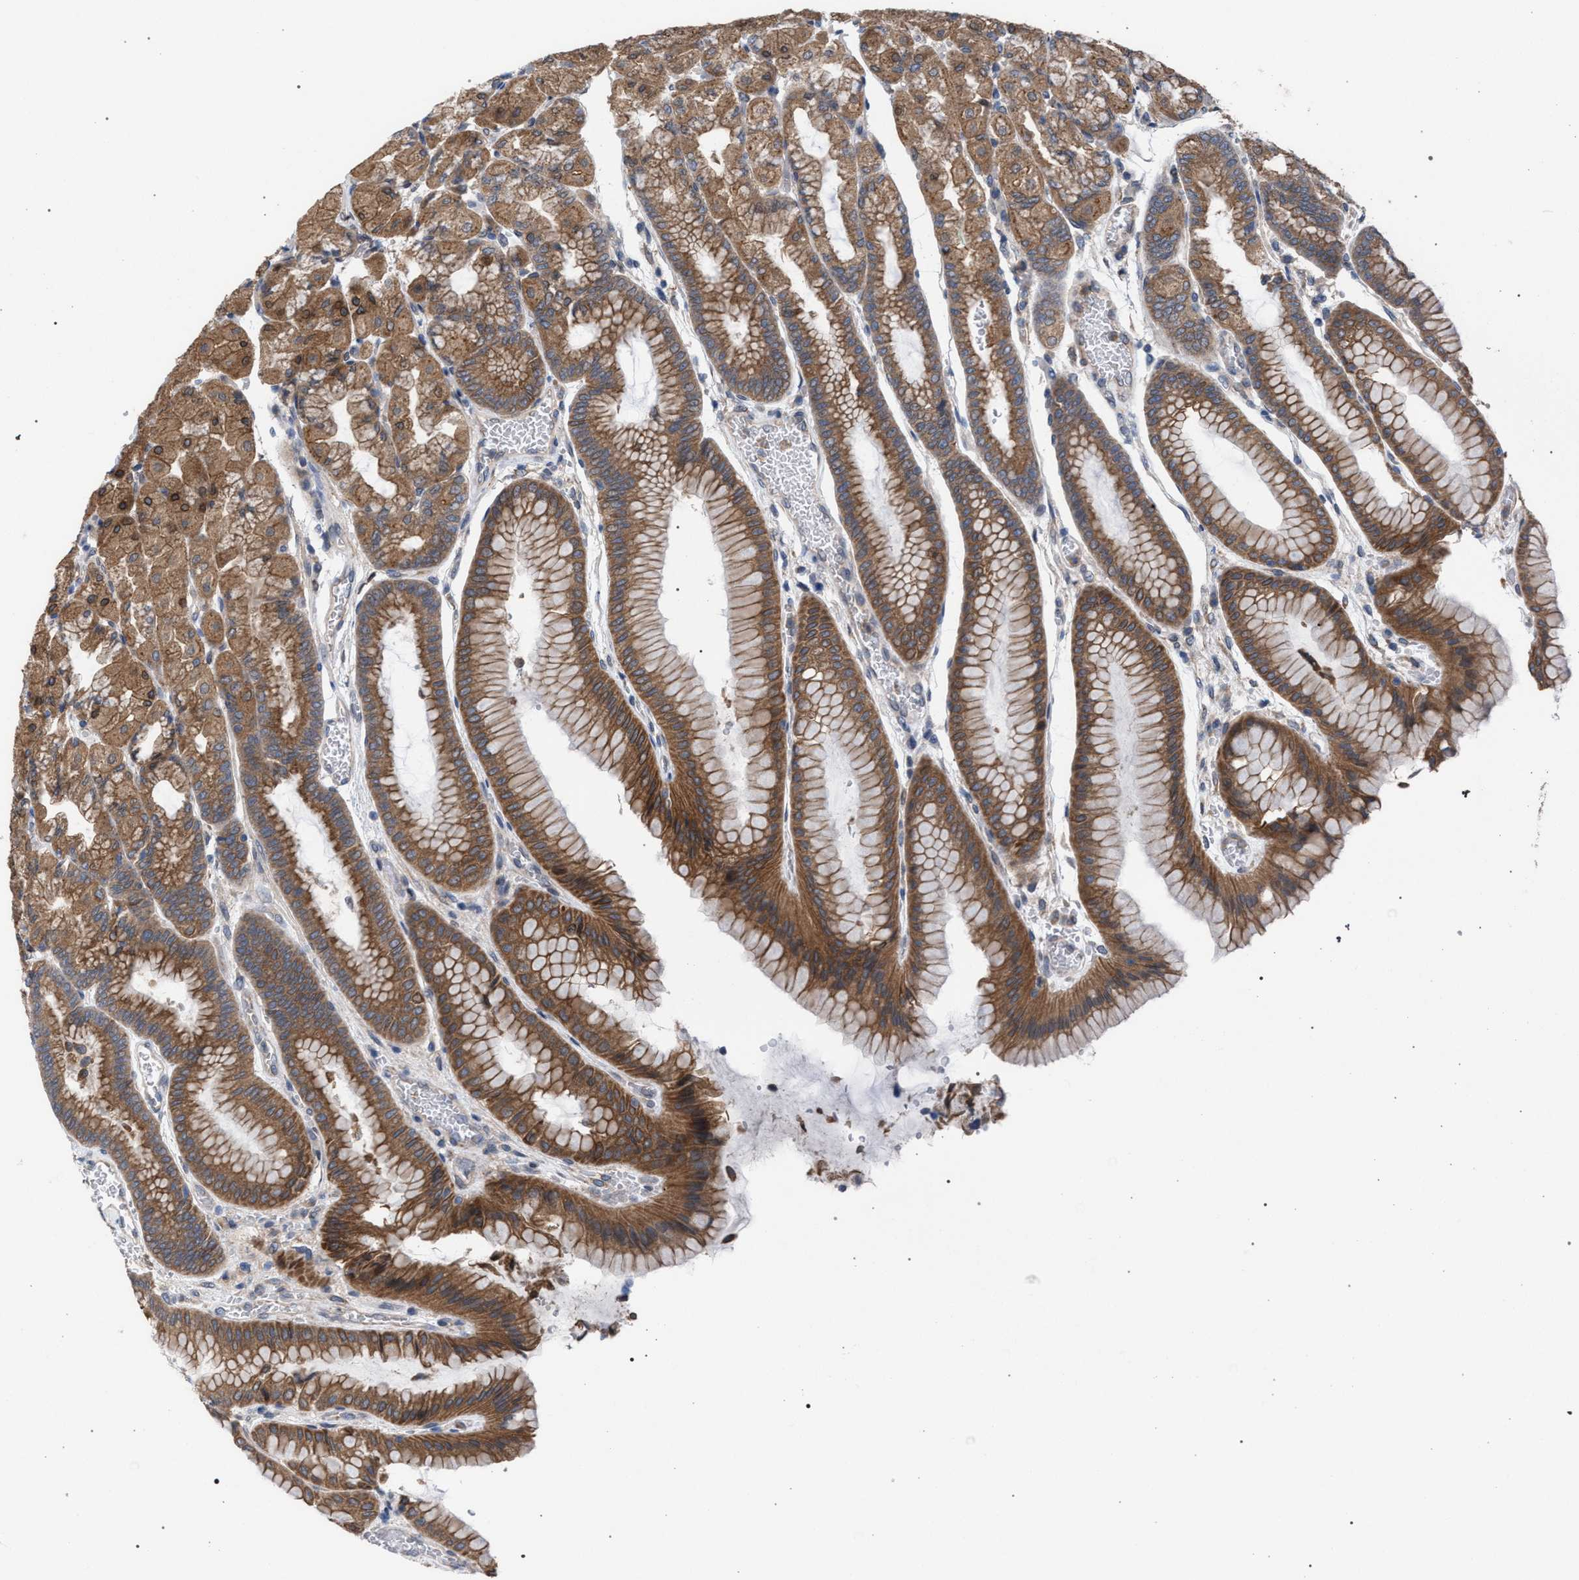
{"staining": {"intensity": "moderate", "quantity": ">75%", "location": "cytoplasmic/membranous"}, "tissue": "stomach", "cell_type": "Glandular cells", "image_type": "normal", "snomed": [{"axis": "morphology", "description": "Normal tissue, NOS"}, {"axis": "morphology", "description": "Carcinoid, malignant, NOS"}, {"axis": "topography", "description": "Stomach, upper"}], "caption": "The histopathology image demonstrates staining of unremarkable stomach, revealing moderate cytoplasmic/membranous protein positivity (brown color) within glandular cells.", "gene": "ARPC5L", "patient": {"sex": "male", "age": 39}}